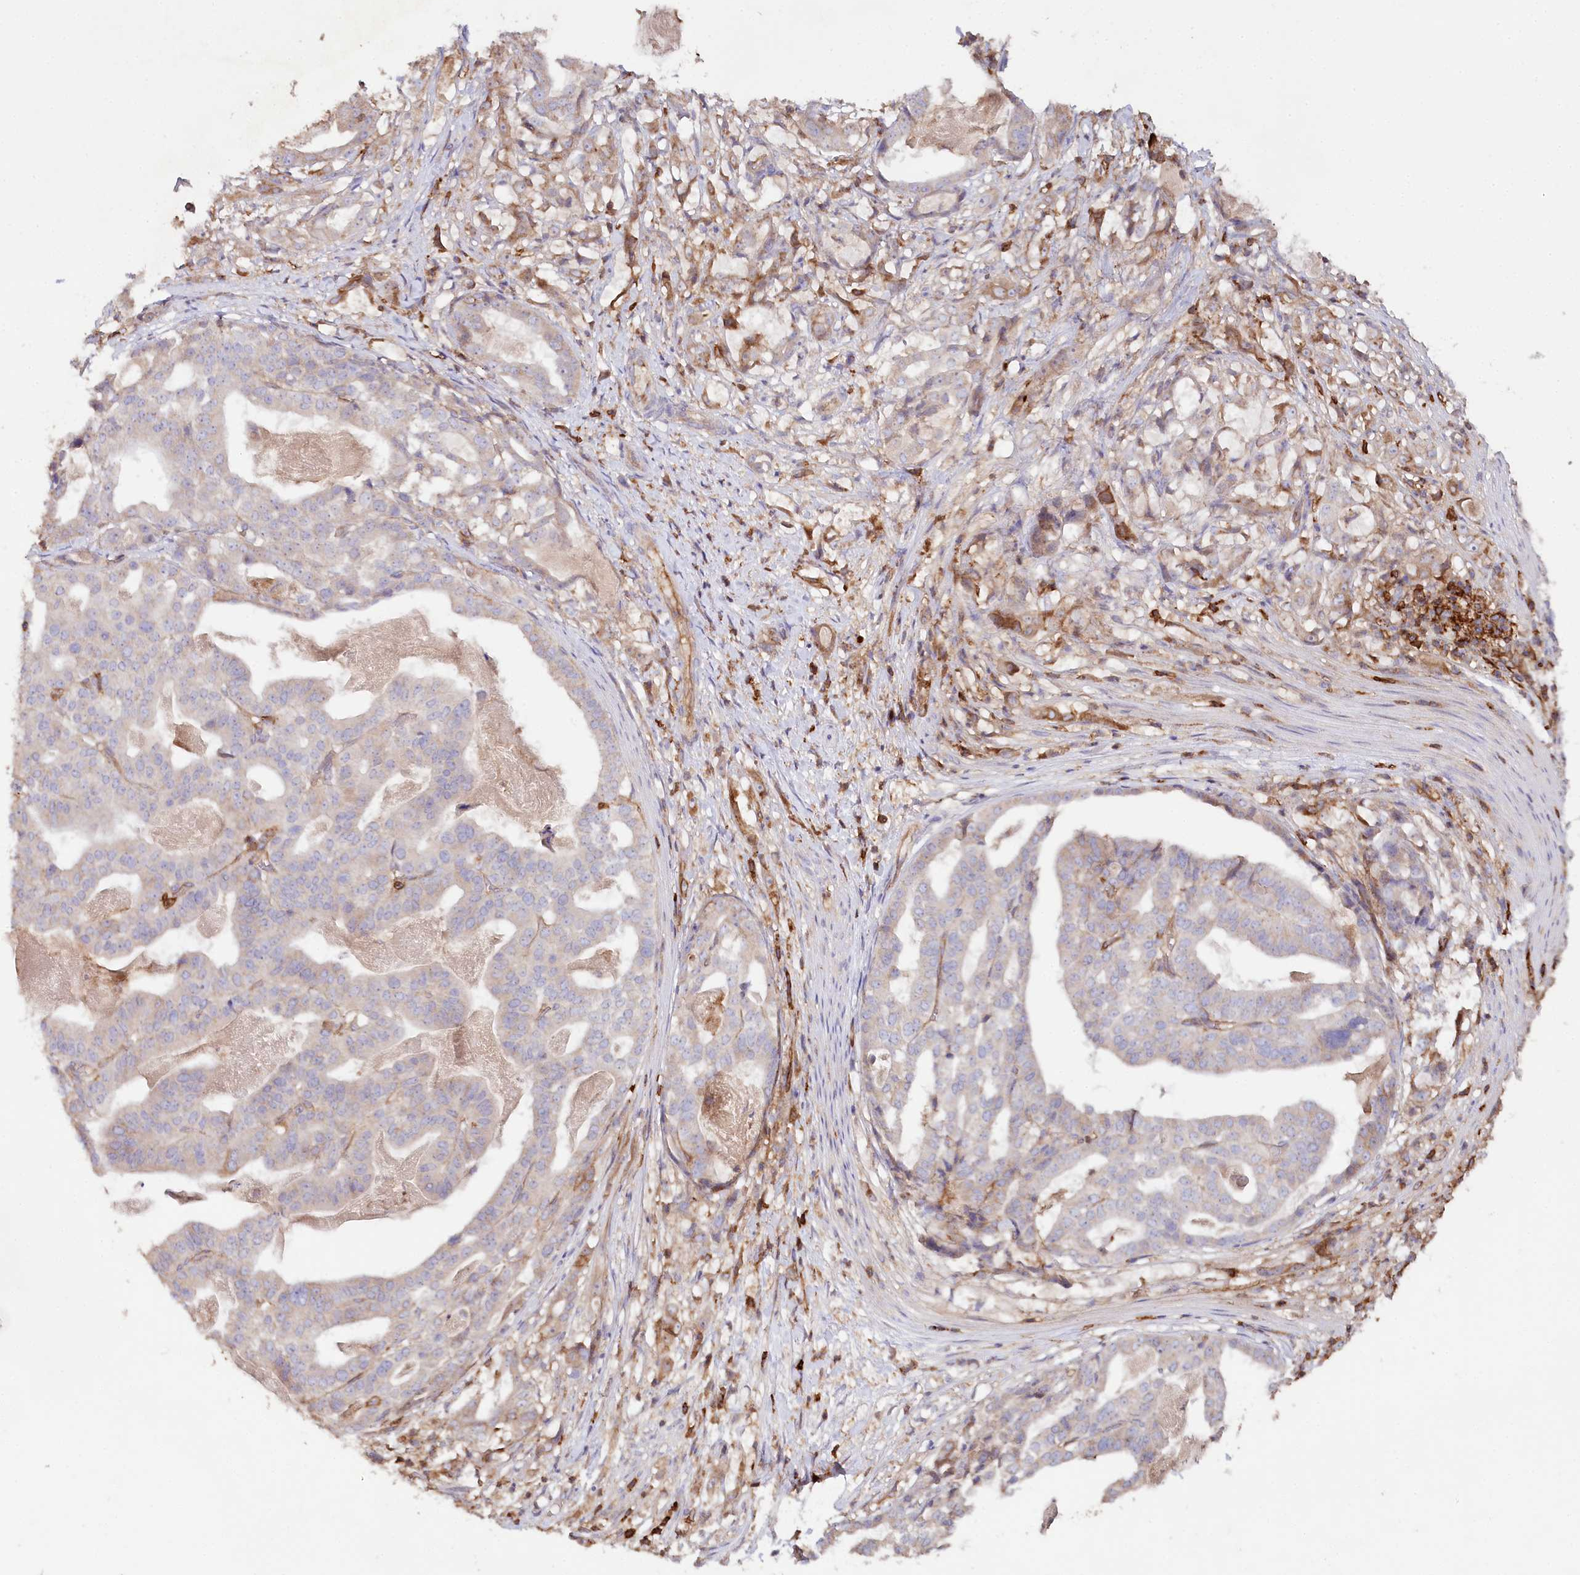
{"staining": {"intensity": "weak", "quantity": "<25%", "location": "cytoplasmic/membranous"}, "tissue": "stomach cancer", "cell_type": "Tumor cells", "image_type": "cancer", "snomed": [{"axis": "morphology", "description": "Adenocarcinoma, NOS"}, {"axis": "topography", "description": "Stomach"}], "caption": "Human adenocarcinoma (stomach) stained for a protein using immunohistochemistry (IHC) reveals no expression in tumor cells.", "gene": "RBP5", "patient": {"sex": "male", "age": 48}}